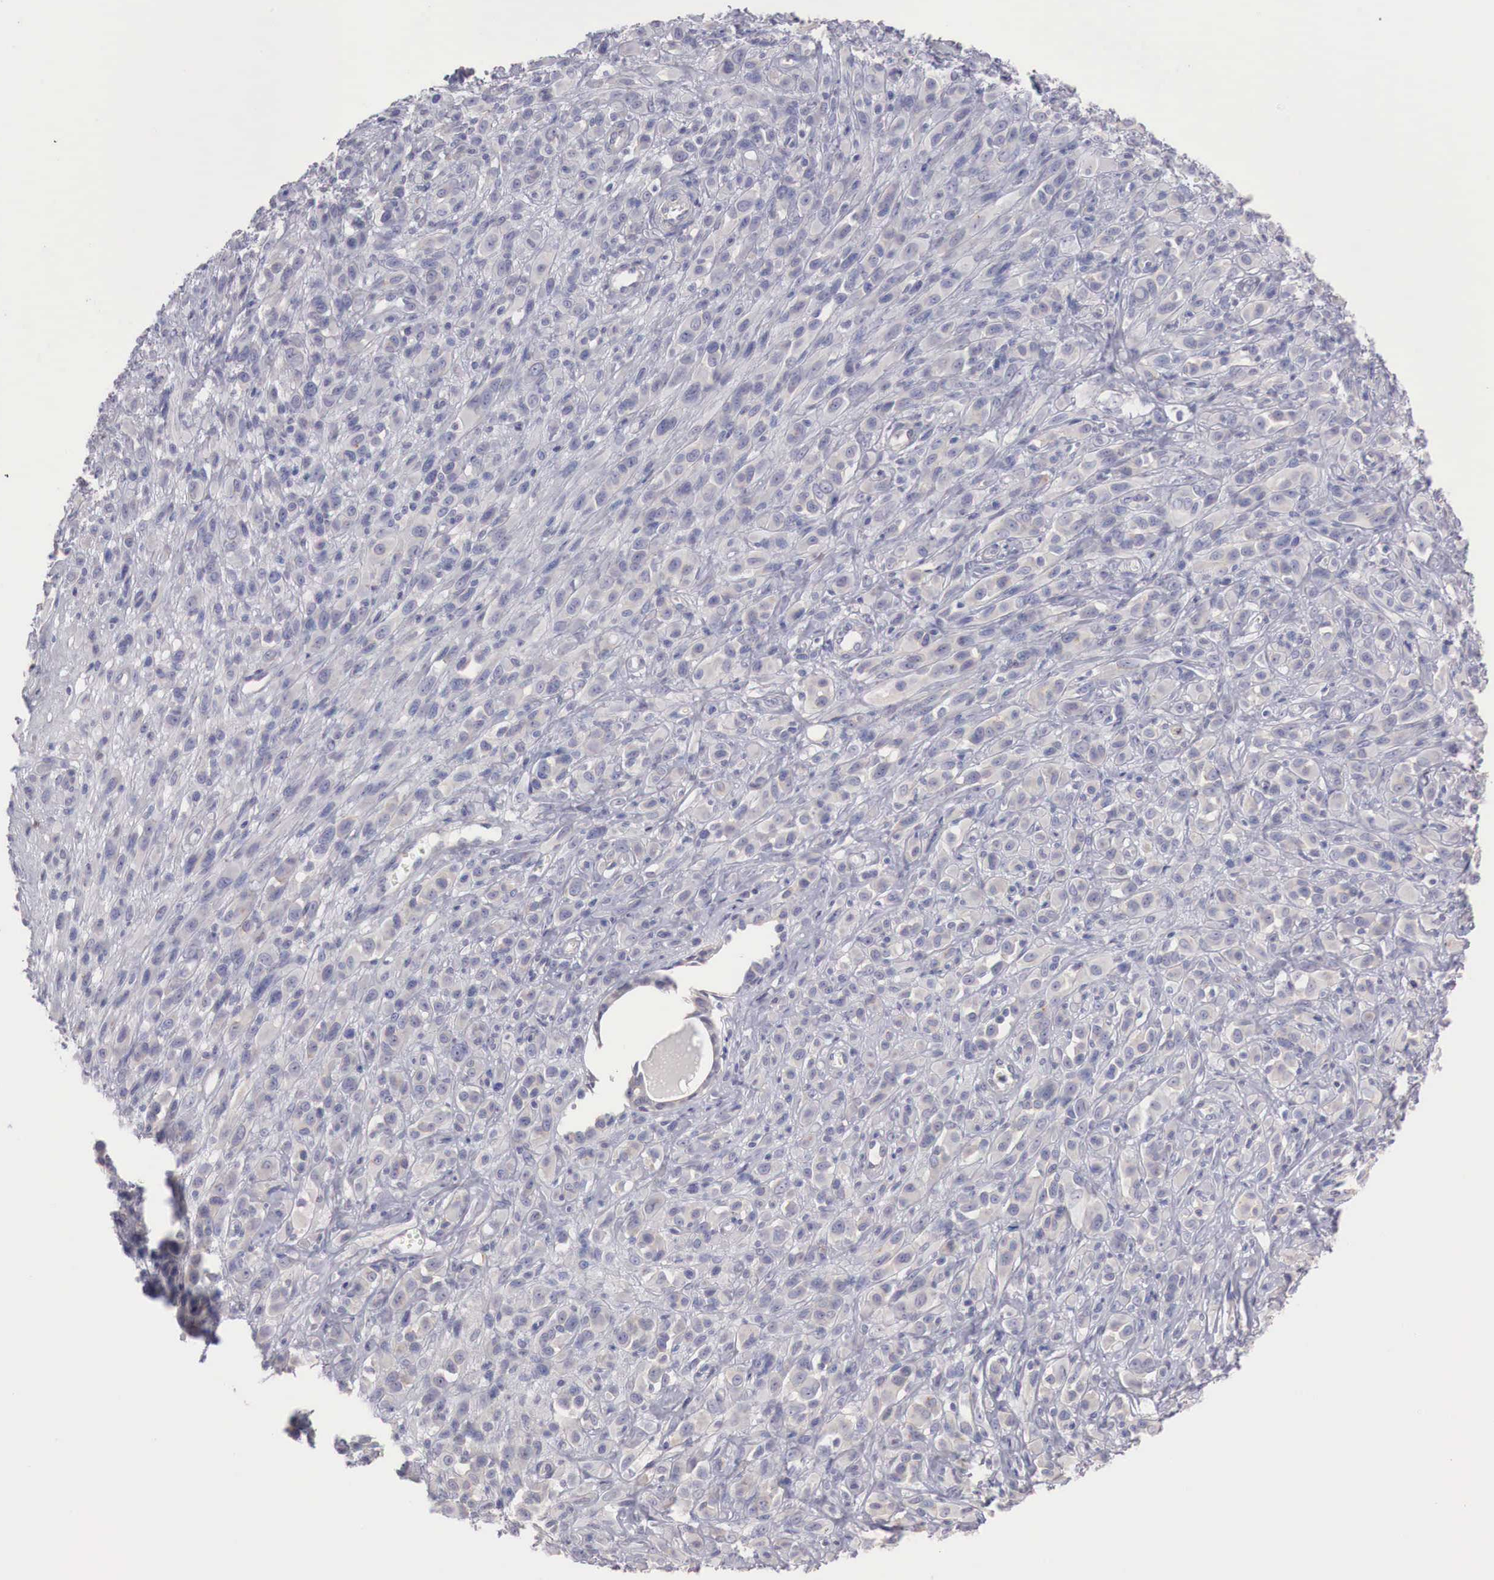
{"staining": {"intensity": "negative", "quantity": "none", "location": "none"}, "tissue": "melanoma", "cell_type": "Tumor cells", "image_type": "cancer", "snomed": [{"axis": "morphology", "description": "Malignant melanoma, NOS"}, {"axis": "topography", "description": "Skin"}], "caption": "Immunohistochemistry (IHC) of melanoma demonstrates no staining in tumor cells.", "gene": "TRIM13", "patient": {"sex": "male", "age": 51}}